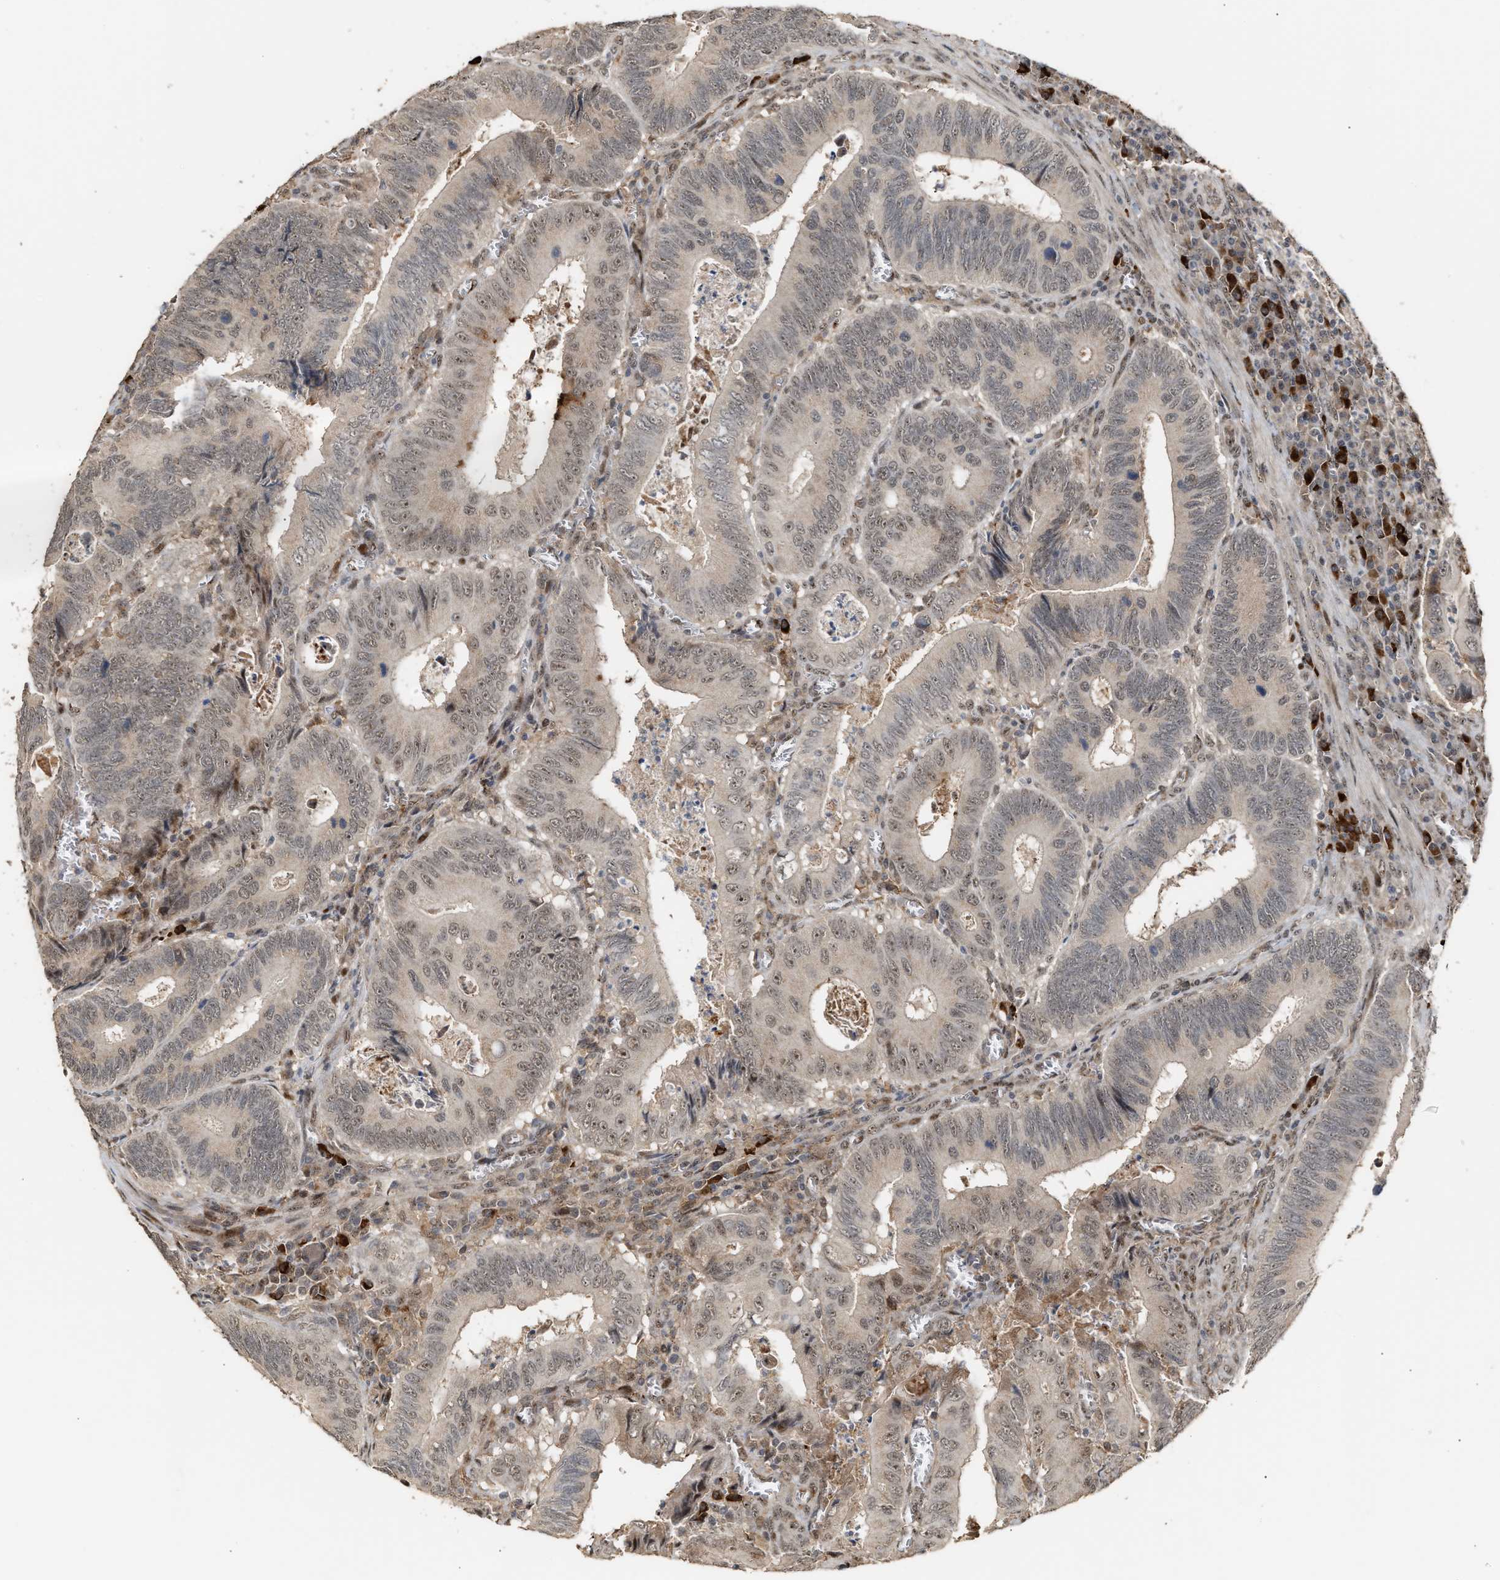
{"staining": {"intensity": "weak", "quantity": ">75%", "location": "nuclear"}, "tissue": "colorectal cancer", "cell_type": "Tumor cells", "image_type": "cancer", "snomed": [{"axis": "morphology", "description": "Inflammation, NOS"}, {"axis": "morphology", "description": "Adenocarcinoma, NOS"}, {"axis": "topography", "description": "Colon"}], "caption": "Immunohistochemical staining of colorectal adenocarcinoma reveals weak nuclear protein staining in about >75% of tumor cells.", "gene": "ZFAND5", "patient": {"sex": "male", "age": 72}}